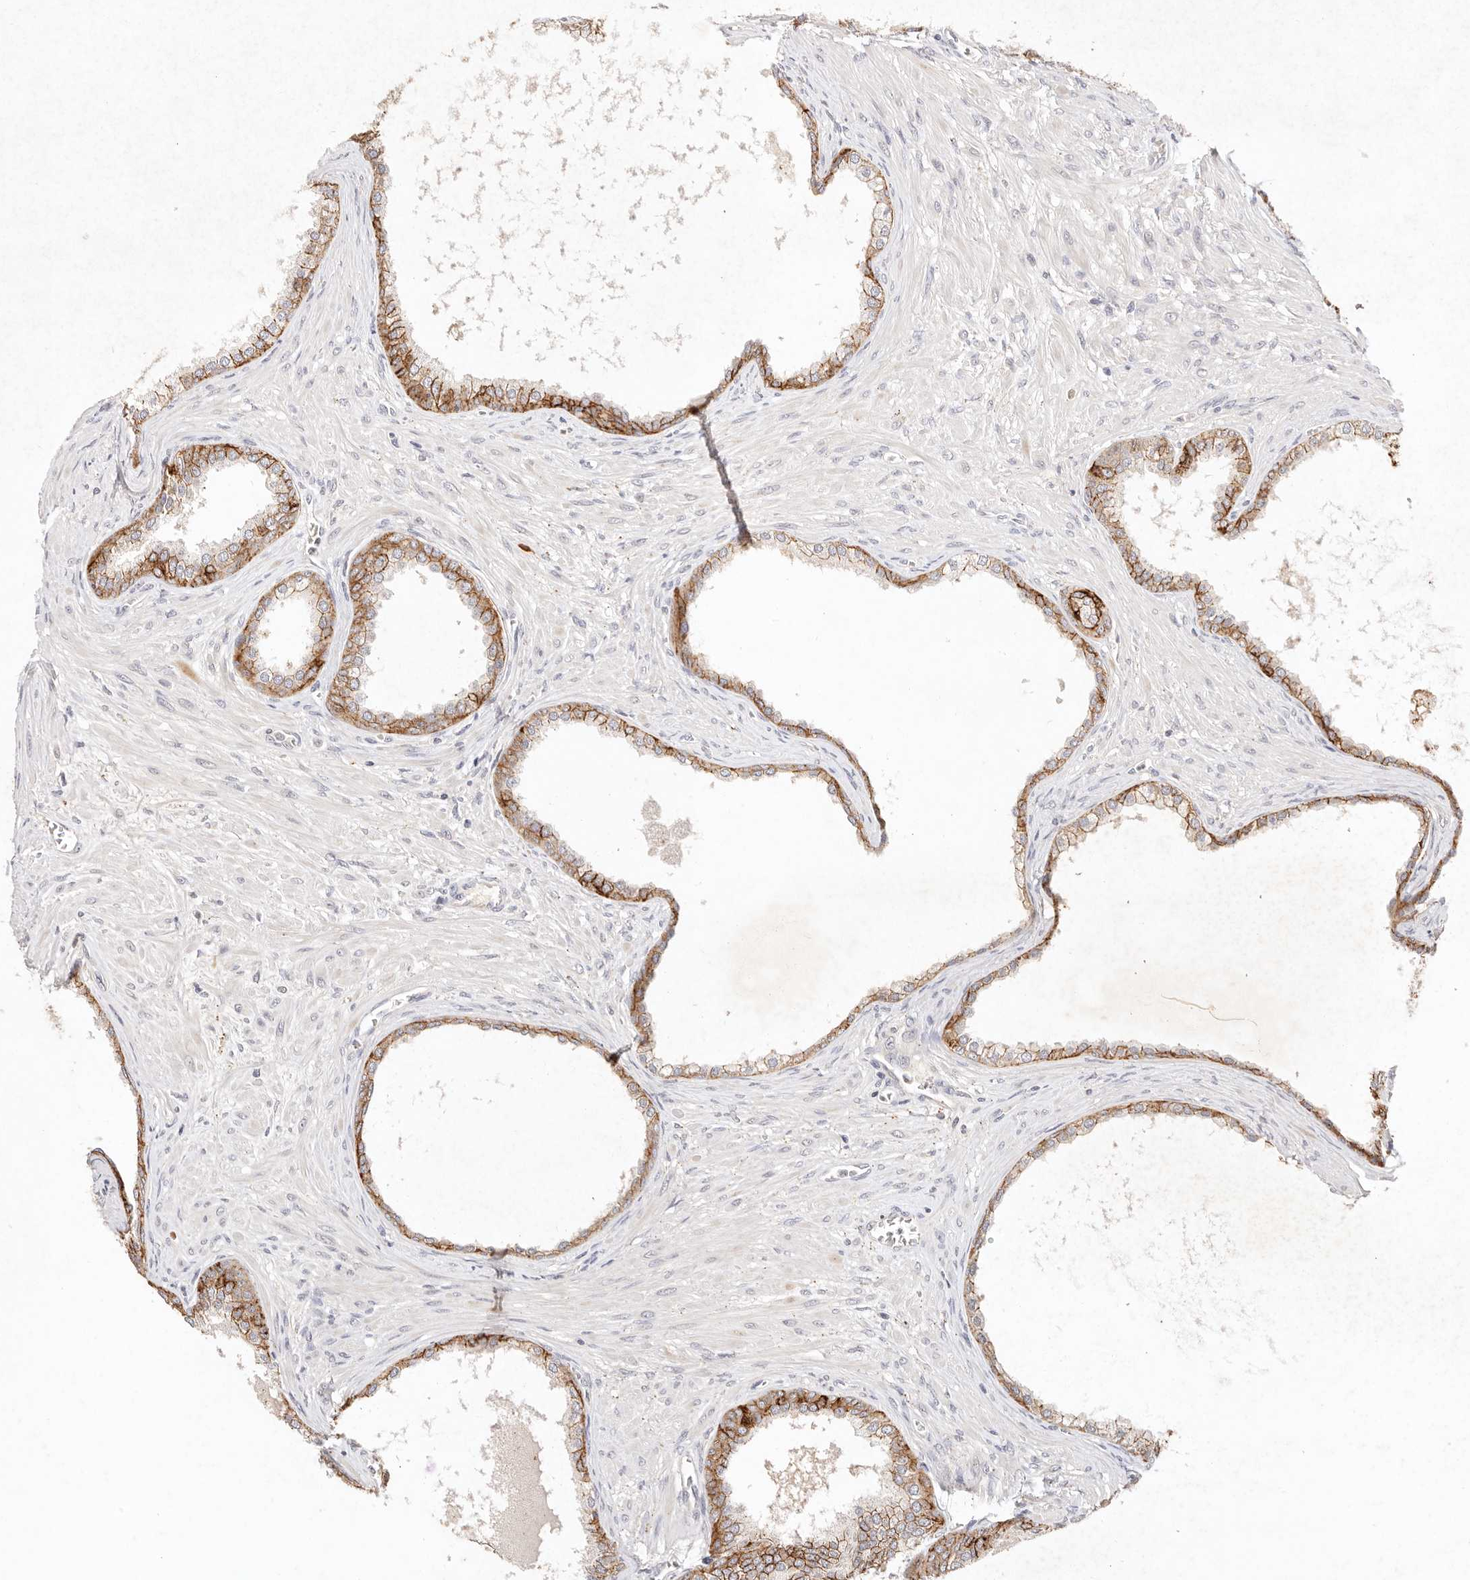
{"staining": {"intensity": "moderate", "quantity": ">75%", "location": "cytoplasmic/membranous"}, "tissue": "prostate cancer", "cell_type": "Tumor cells", "image_type": "cancer", "snomed": [{"axis": "morphology", "description": "Normal tissue, NOS"}, {"axis": "morphology", "description": "Adenocarcinoma, Low grade"}, {"axis": "topography", "description": "Prostate"}, {"axis": "topography", "description": "Peripheral nerve tissue"}], "caption": "This is an image of IHC staining of prostate cancer, which shows moderate positivity in the cytoplasmic/membranous of tumor cells.", "gene": "CXADR", "patient": {"sex": "male", "age": 71}}